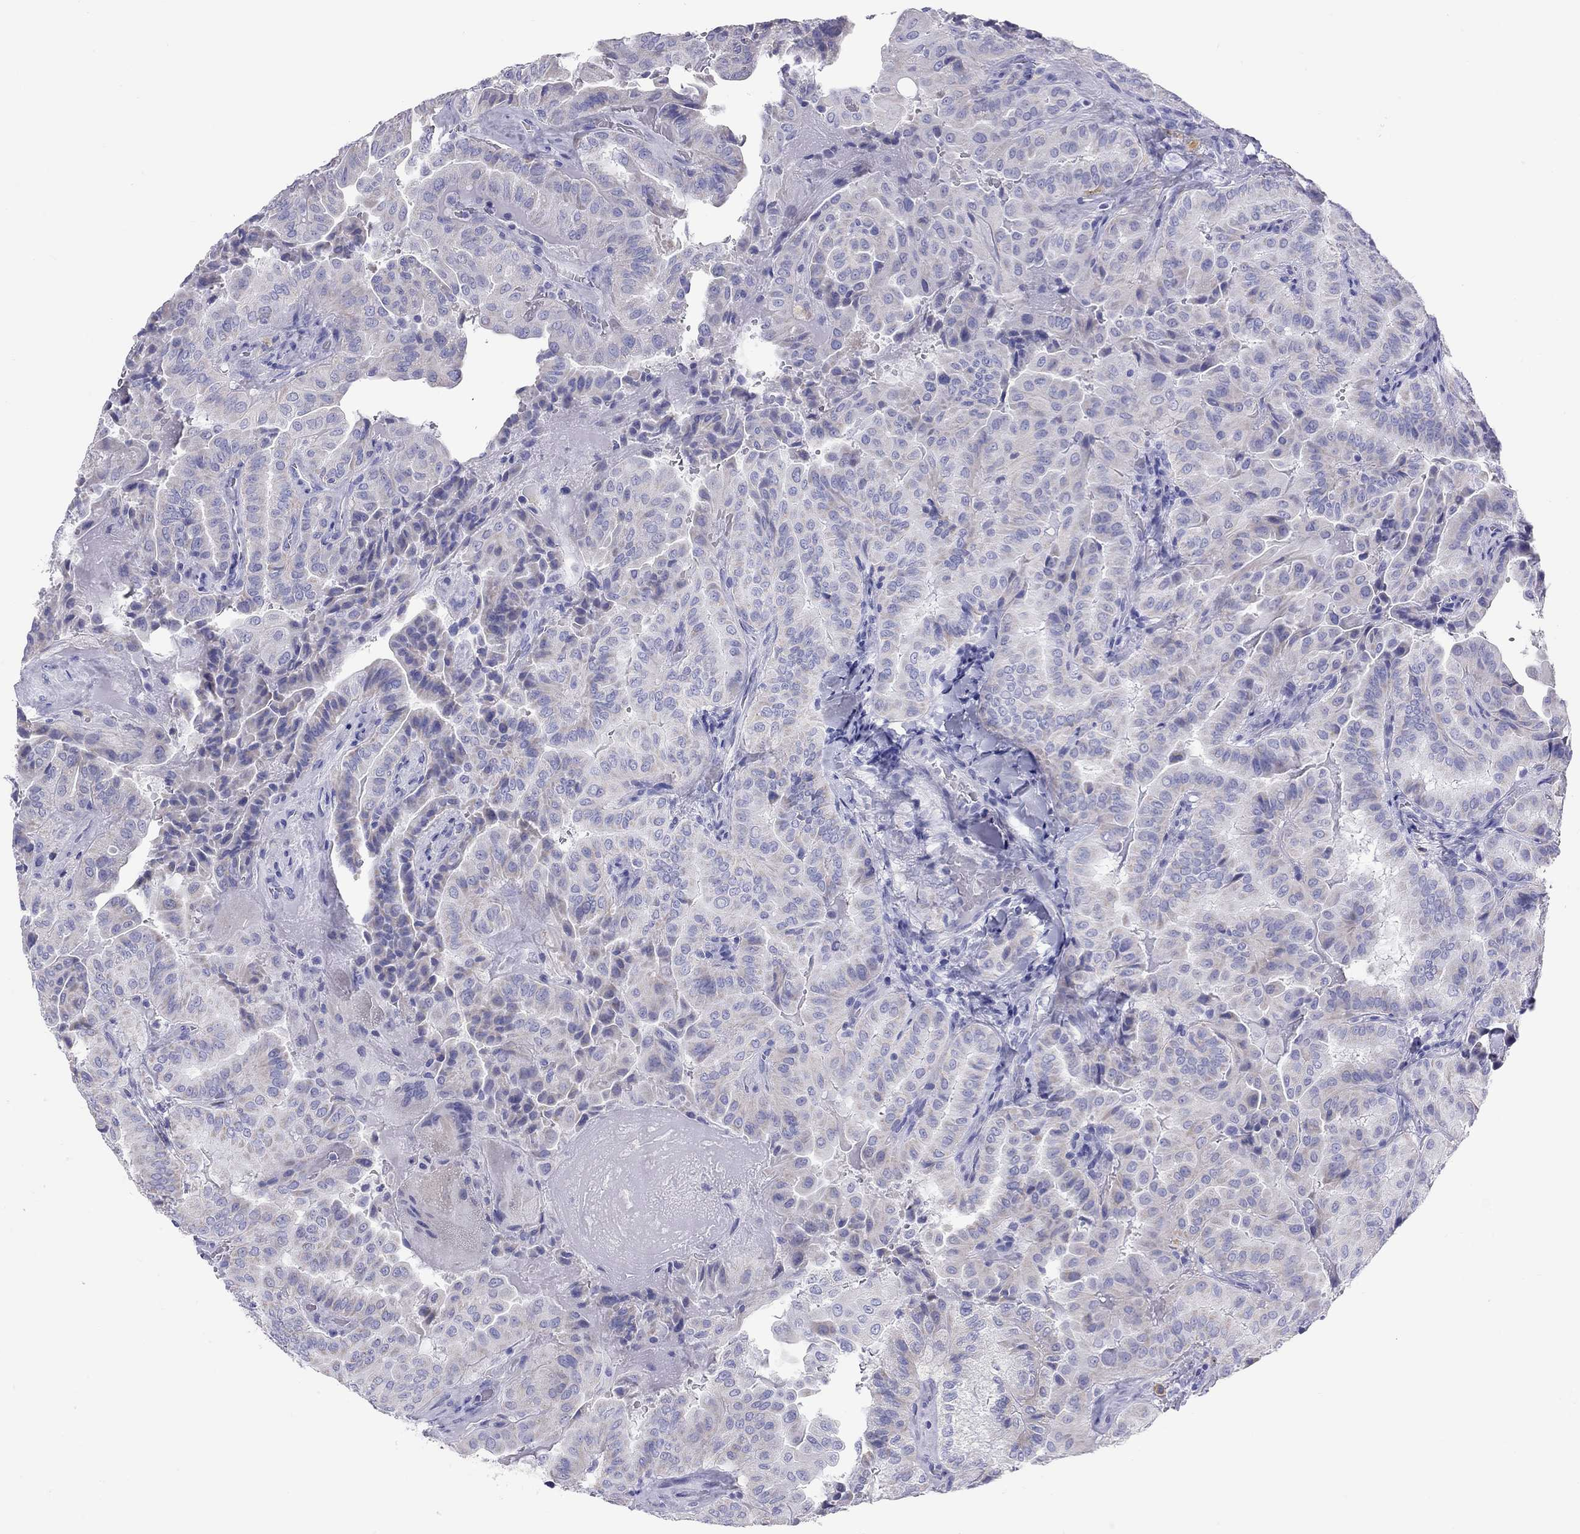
{"staining": {"intensity": "negative", "quantity": "none", "location": "none"}, "tissue": "thyroid cancer", "cell_type": "Tumor cells", "image_type": "cancer", "snomed": [{"axis": "morphology", "description": "Papillary adenocarcinoma, NOS"}, {"axis": "topography", "description": "Thyroid gland"}], "caption": "This is an immunohistochemistry (IHC) micrograph of thyroid cancer (papillary adenocarcinoma). There is no positivity in tumor cells.", "gene": "DPY19L2", "patient": {"sex": "female", "age": 68}}